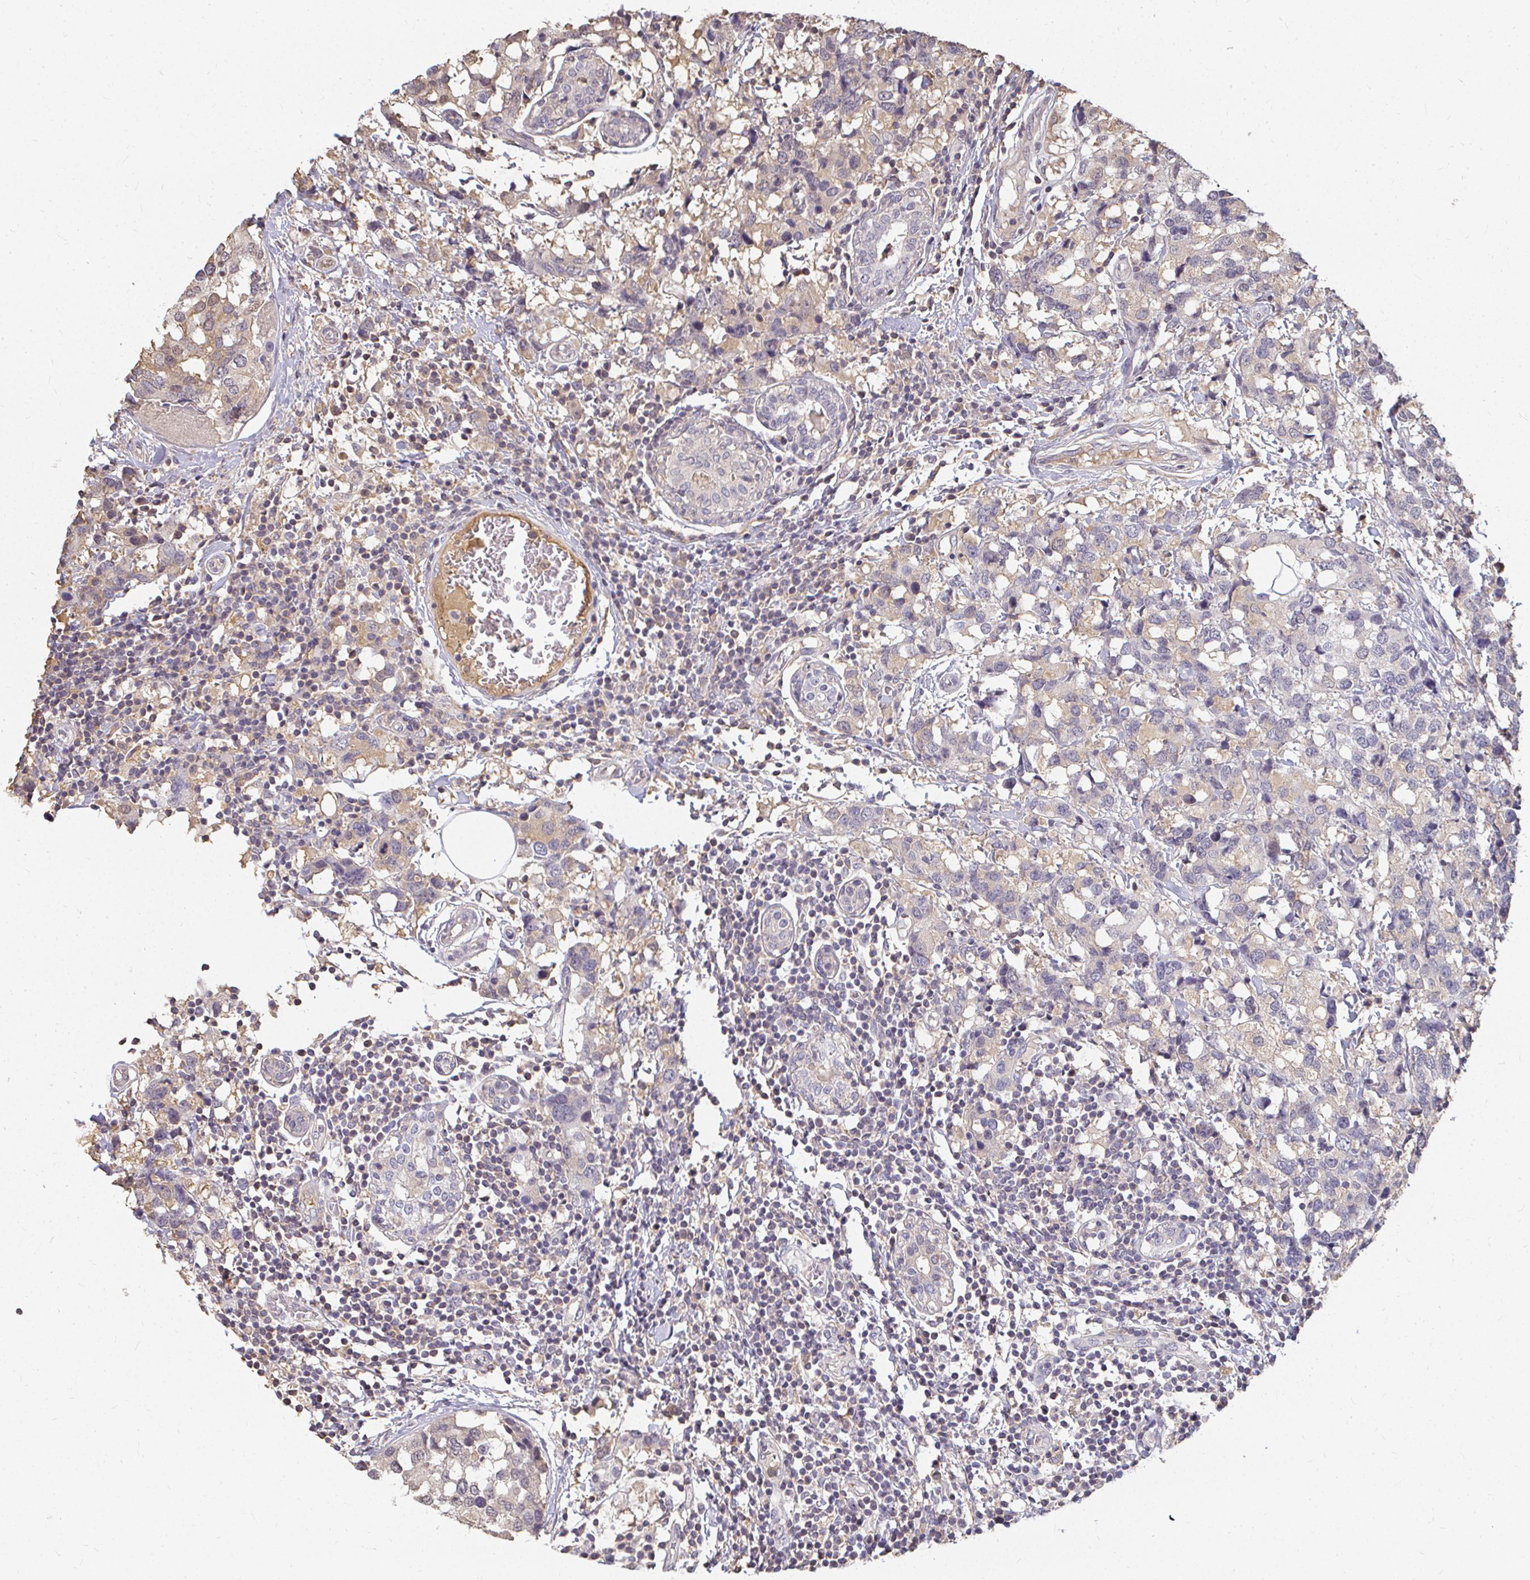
{"staining": {"intensity": "negative", "quantity": "none", "location": "none"}, "tissue": "breast cancer", "cell_type": "Tumor cells", "image_type": "cancer", "snomed": [{"axis": "morphology", "description": "Lobular carcinoma"}, {"axis": "topography", "description": "Breast"}], "caption": "This is a histopathology image of immunohistochemistry (IHC) staining of breast cancer, which shows no expression in tumor cells.", "gene": "LOXL4", "patient": {"sex": "female", "age": 59}}